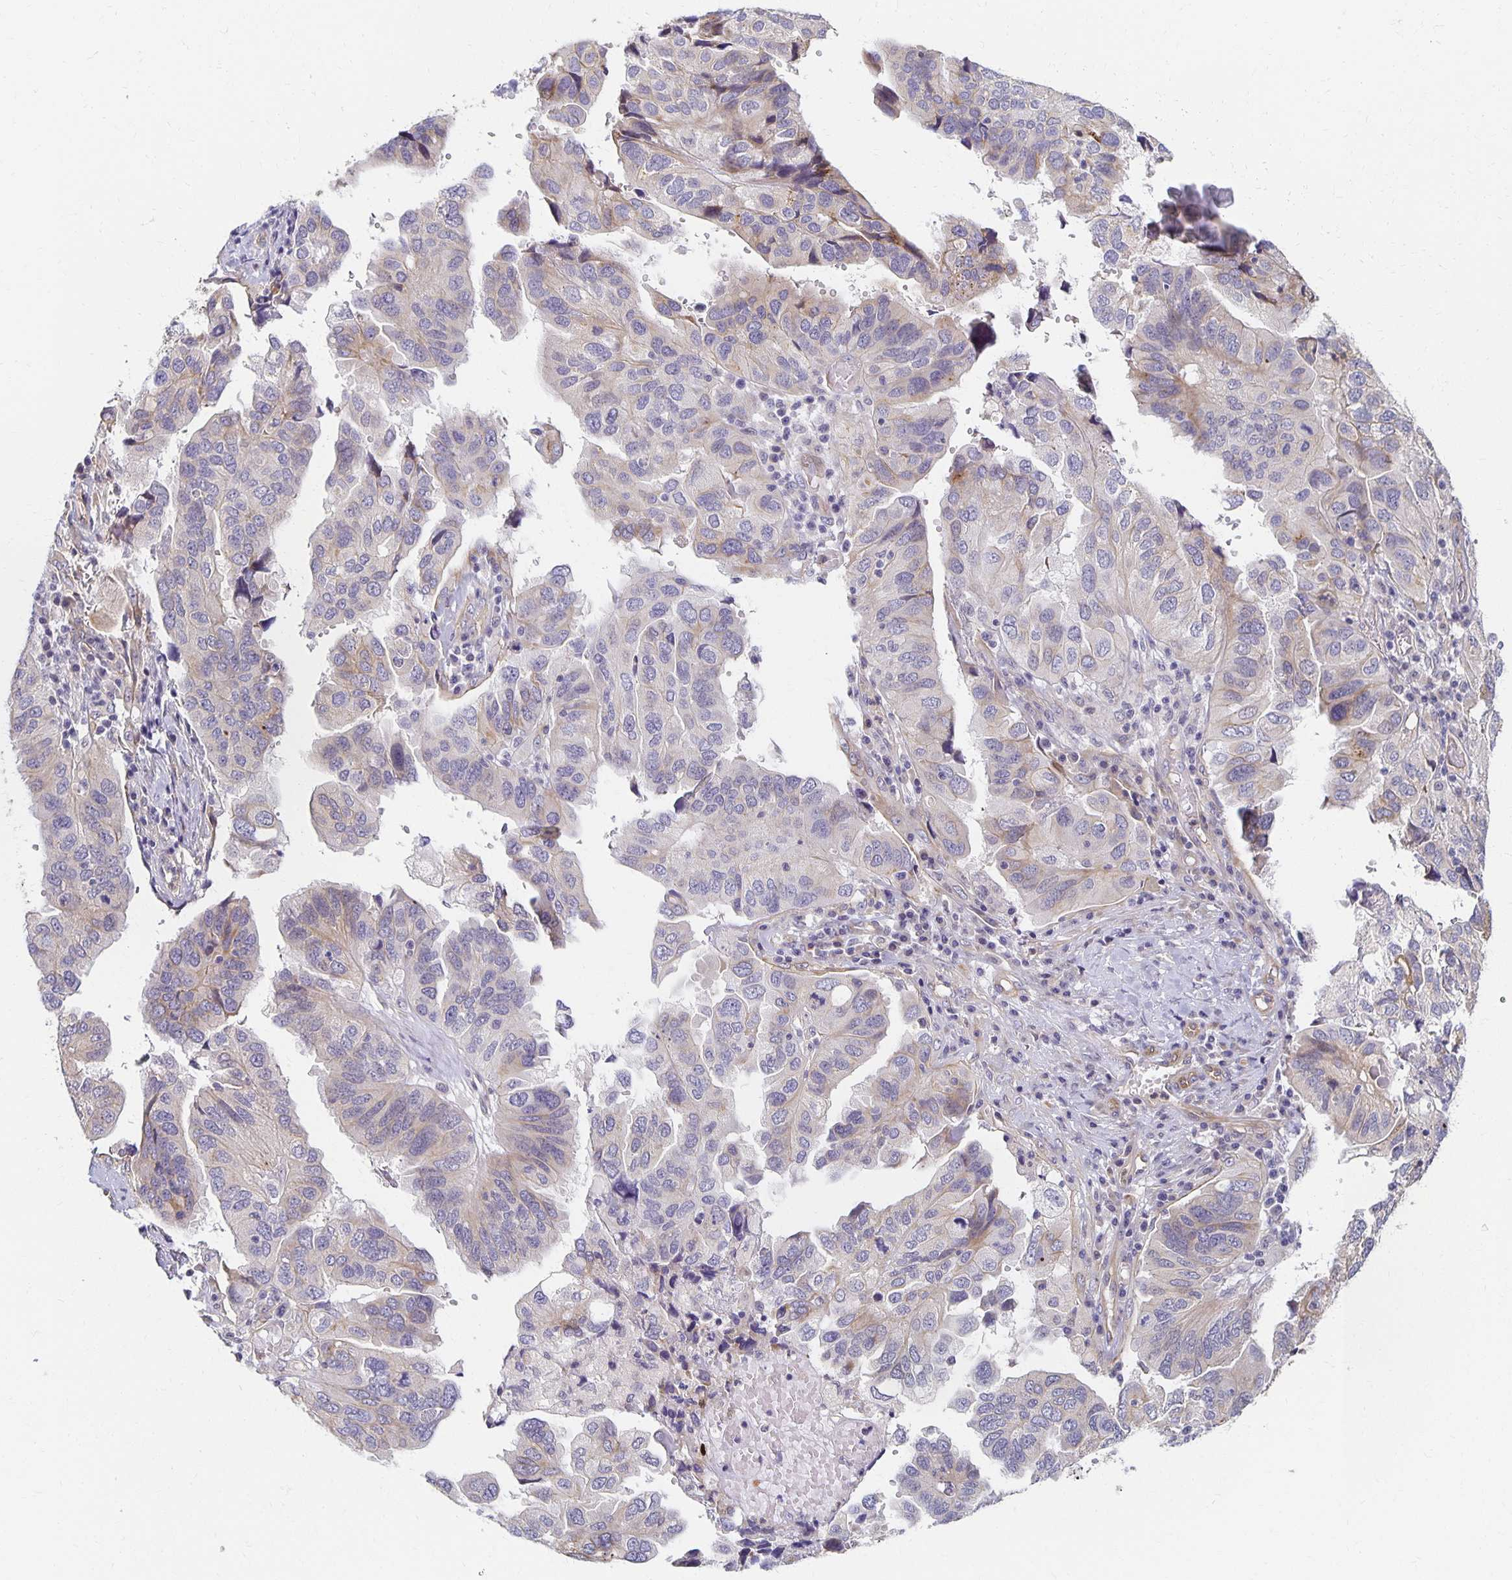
{"staining": {"intensity": "negative", "quantity": "none", "location": "none"}, "tissue": "ovarian cancer", "cell_type": "Tumor cells", "image_type": "cancer", "snomed": [{"axis": "morphology", "description": "Cystadenocarcinoma, serous, NOS"}, {"axis": "topography", "description": "Ovary"}], "caption": "DAB immunohistochemical staining of serous cystadenocarcinoma (ovarian) displays no significant positivity in tumor cells.", "gene": "SORL1", "patient": {"sex": "female", "age": 79}}